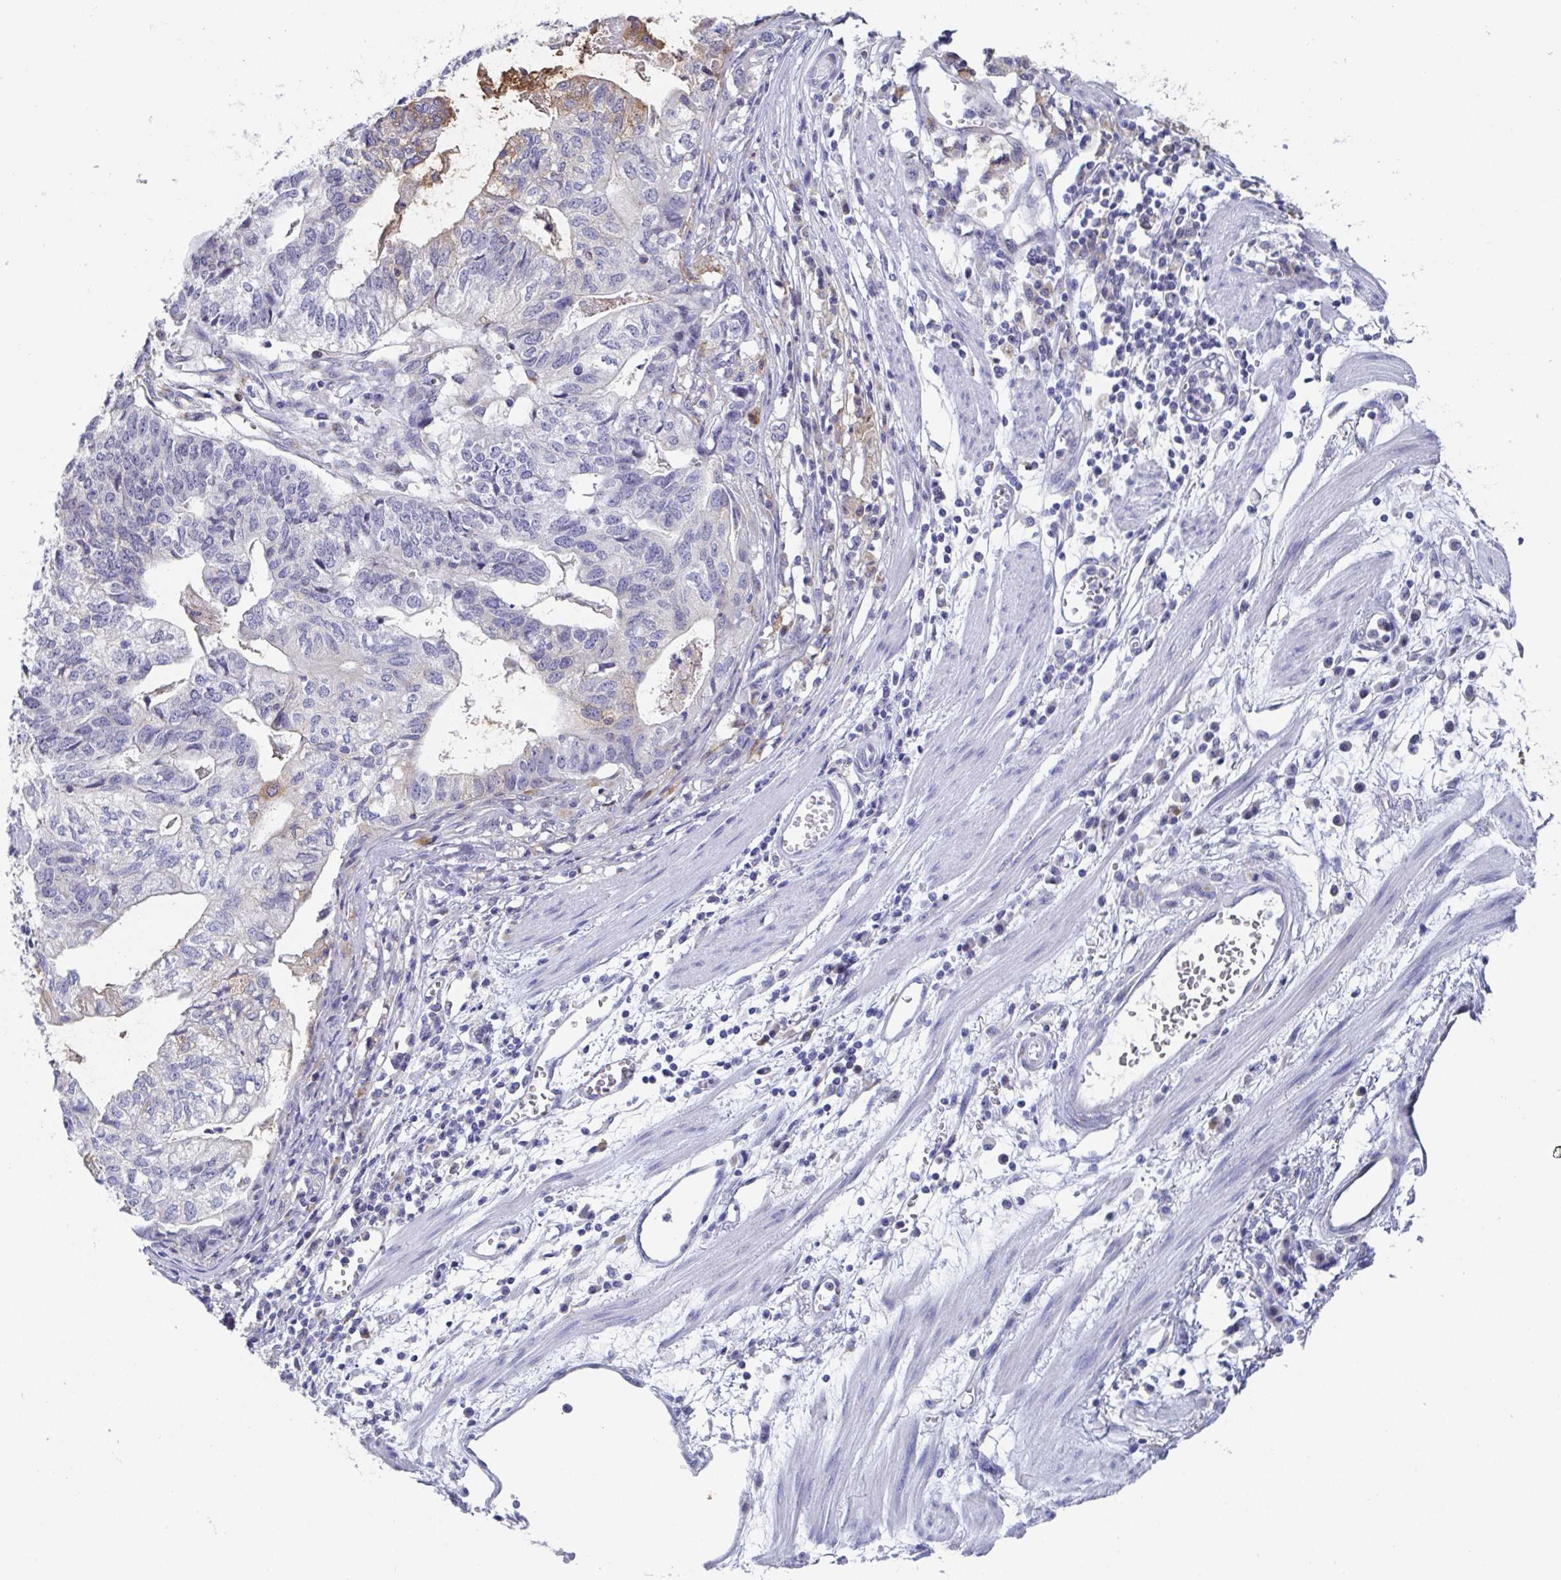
{"staining": {"intensity": "negative", "quantity": "none", "location": "none"}, "tissue": "stomach cancer", "cell_type": "Tumor cells", "image_type": "cancer", "snomed": [{"axis": "morphology", "description": "Adenocarcinoma, NOS"}, {"axis": "topography", "description": "Stomach, upper"}], "caption": "Immunohistochemical staining of human adenocarcinoma (stomach) exhibits no significant staining in tumor cells. (DAB immunohistochemistry with hematoxylin counter stain).", "gene": "TAS2R39", "patient": {"sex": "female", "age": 67}}